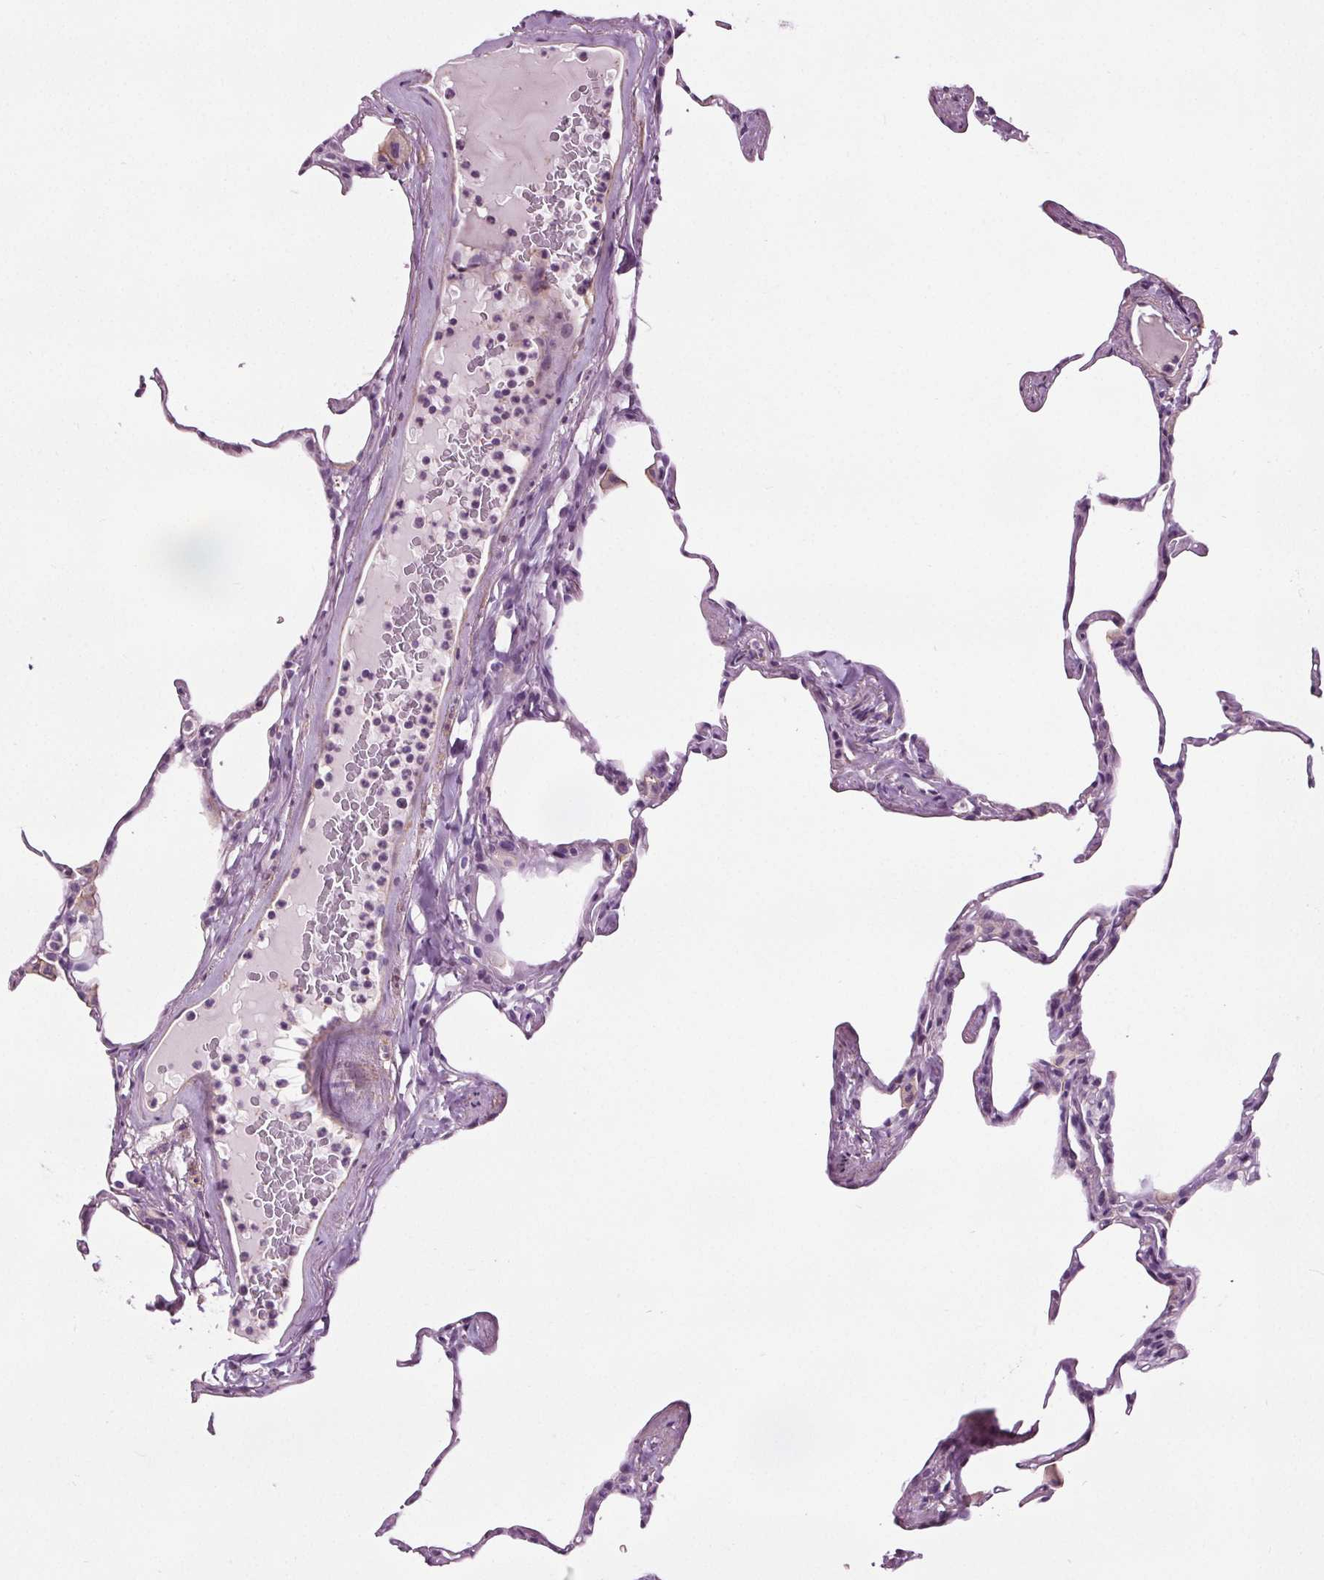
{"staining": {"intensity": "negative", "quantity": "none", "location": "none"}, "tissue": "lung", "cell_type": "Alveolar cells", "image_type": "normal", "snomed": [{"axis": "morphology", "description": "Normal tissue, NOS"}, {"axis": "topography", "description": "Lung"}], "caption": "Micrograph shows no significant protein positivity in alveolar cells of unremarkable lung.", "gene": "RASA1", "patient": {"sex": "male", "age": 65}}